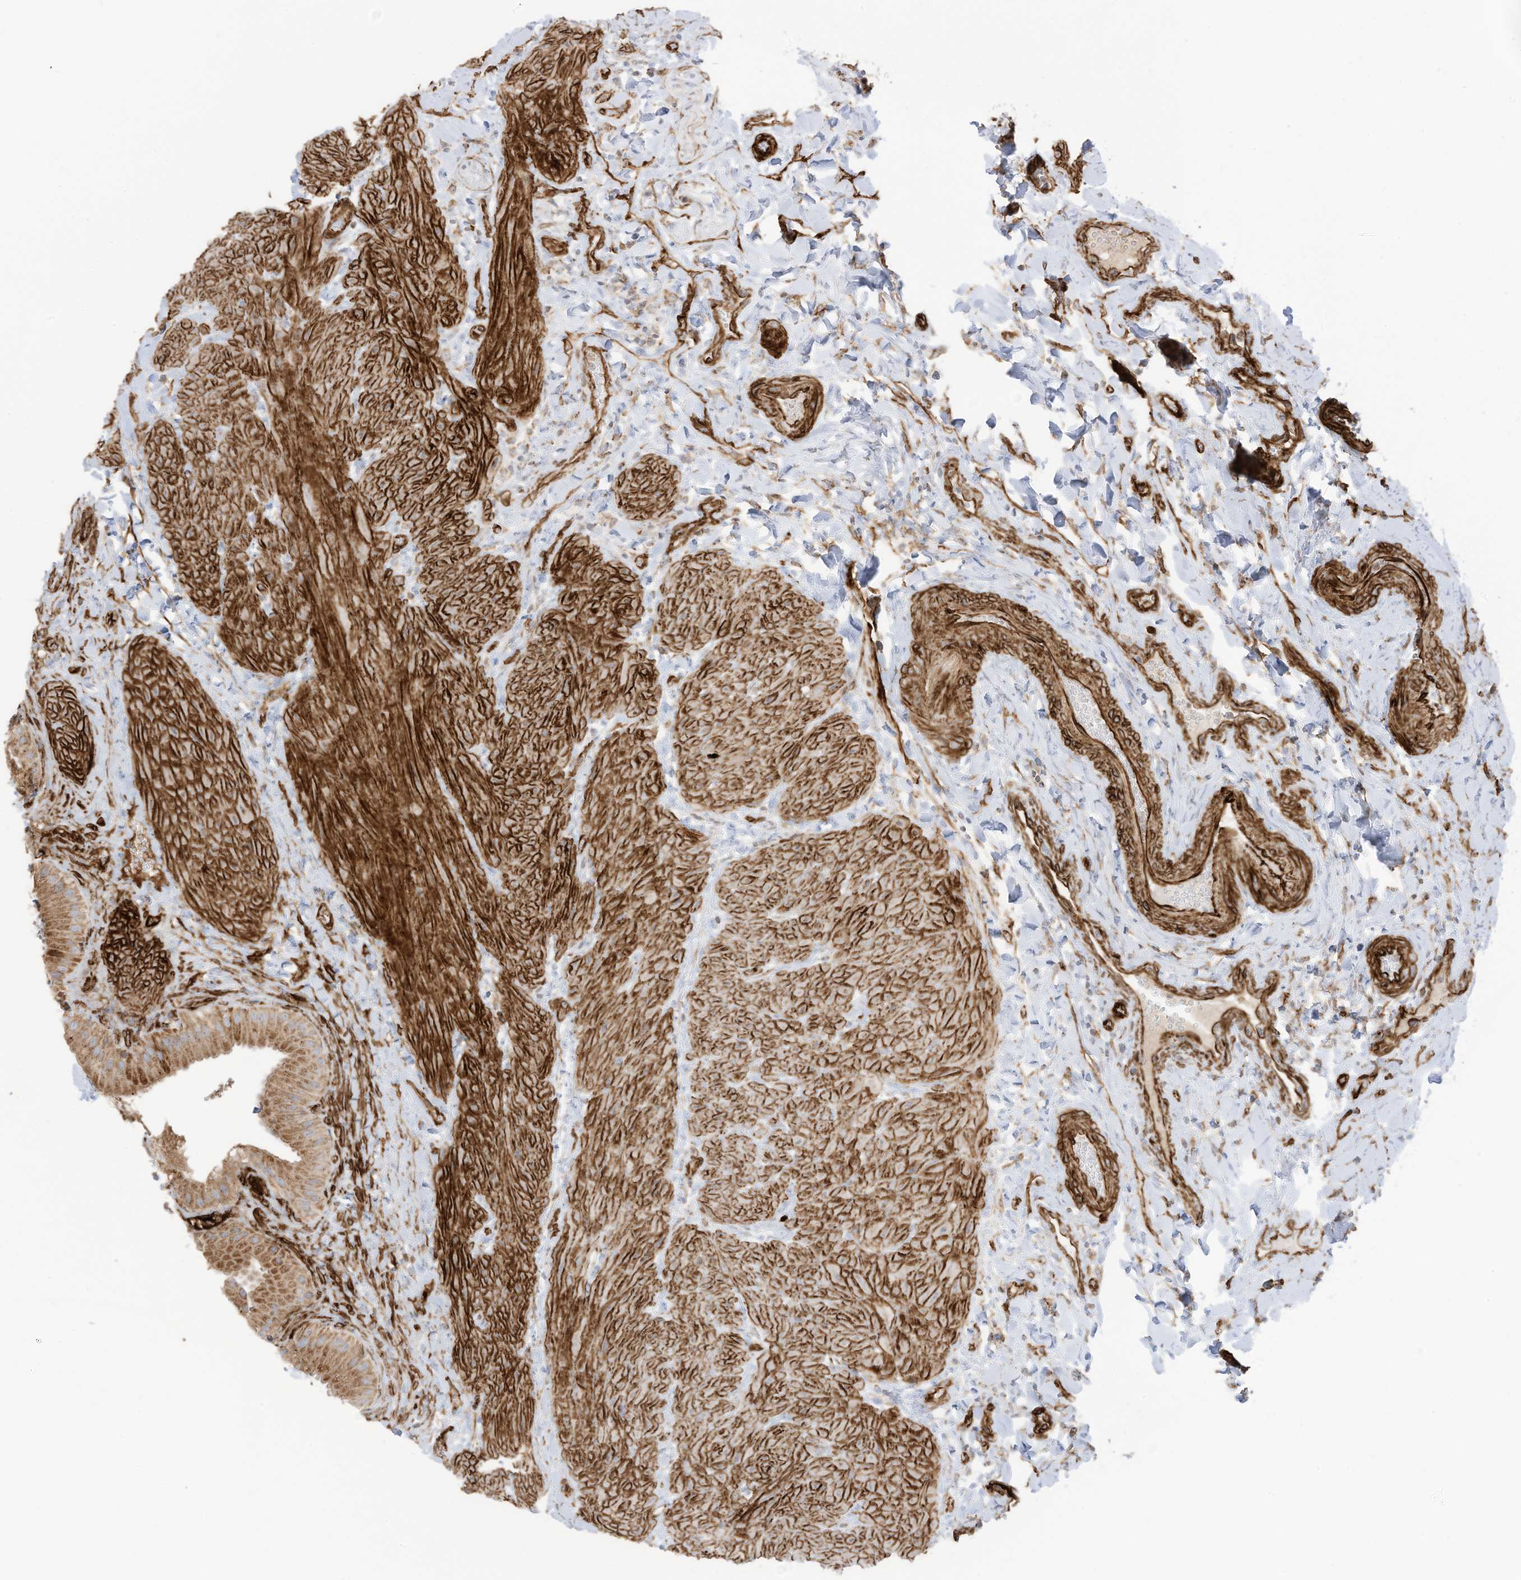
{"staining": {"intensity": "moderate", "quantity": ">75%", "location": "cytoplasmic/membranous"}, "tissue": "gallbladder", "cell_type": "Glandular cells", "image_type": "normal", "snomed": [{"axis": "morphology", "description": "Normal tissue, NOS"}, {"axis": "topography", "description": "Gallbladder"}], "caption": "Protein analysis of normal gallbladder reveals moderate cytoplasmic/membranous expression in approximately >75% of glandular cells.", "gene": "ABCB7", "patient": {"sex": "male", "age": 55}}